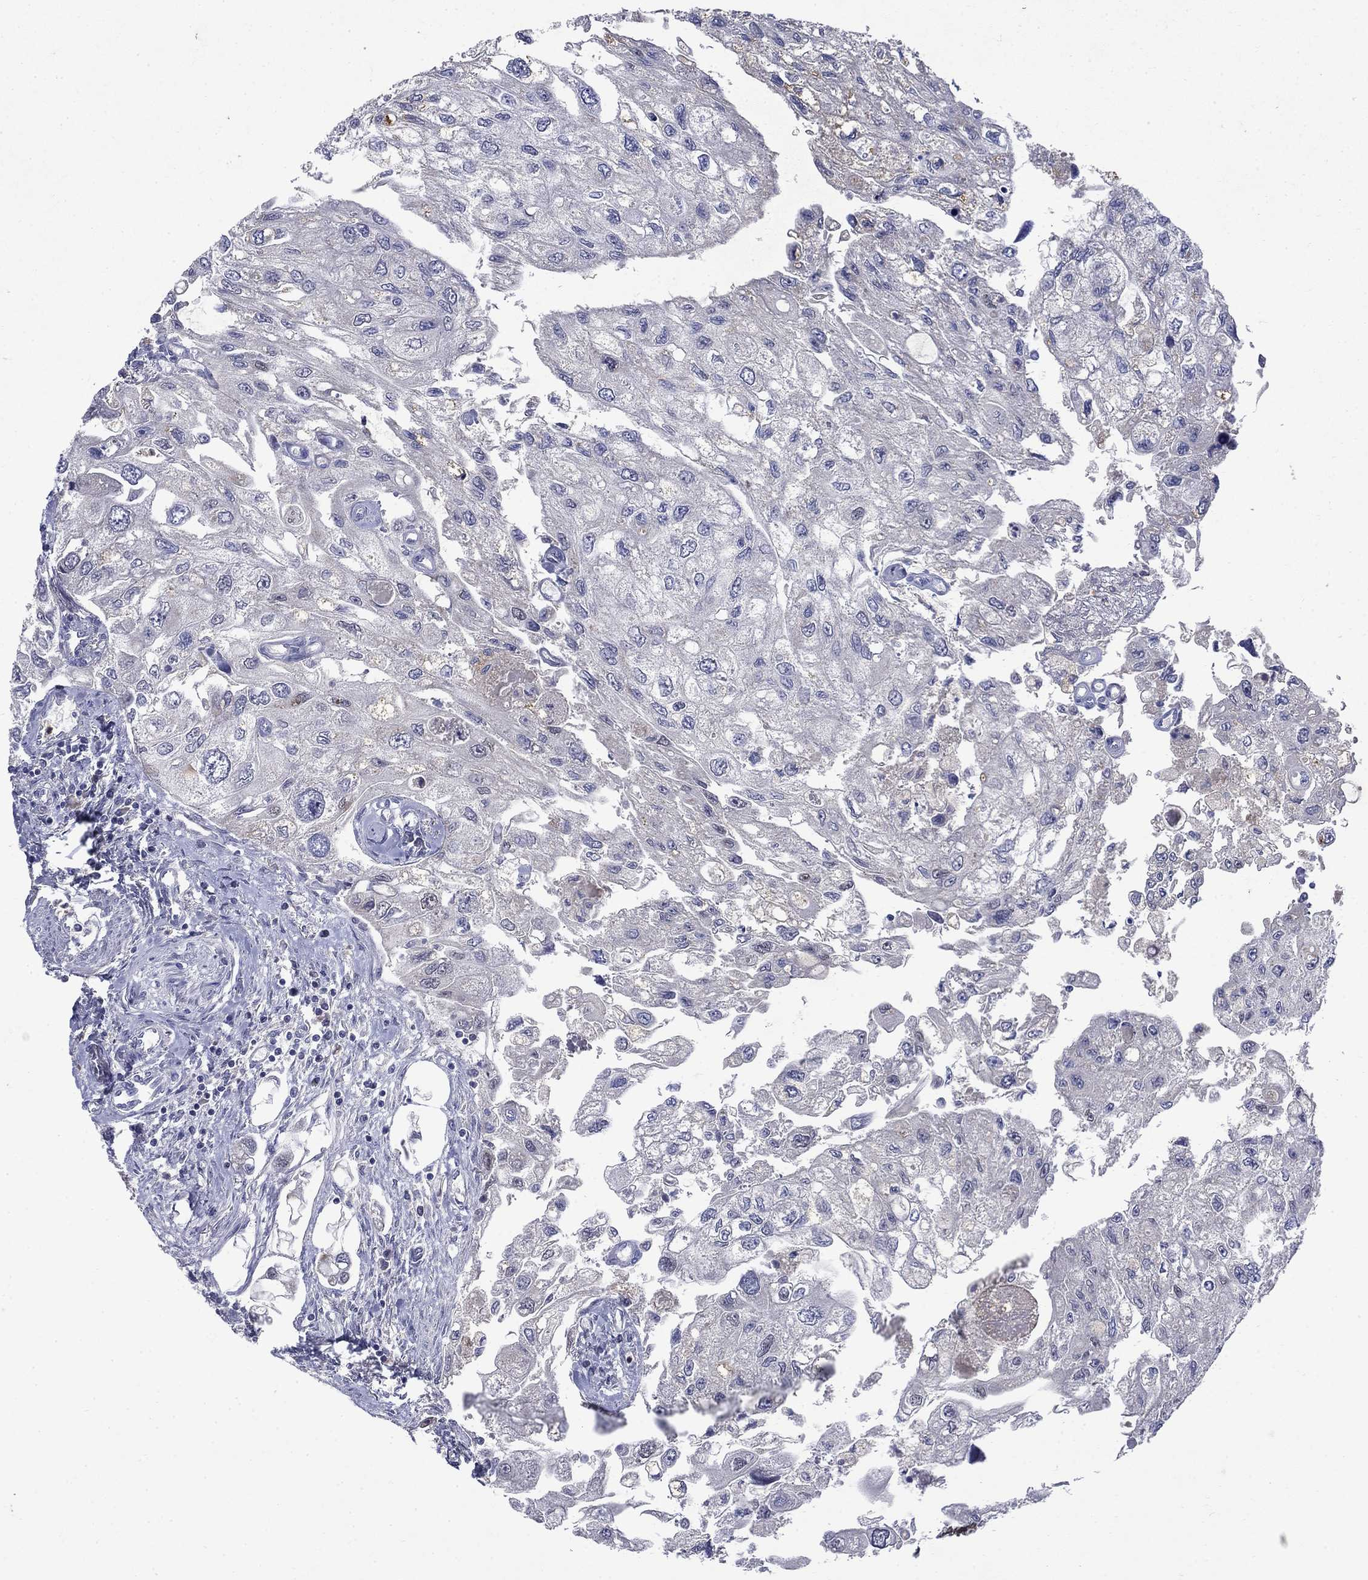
{"staining": {"intensity": "negative", "quantity": "none", "location": "none"}, "tissue": "urothelial cancer", "cell_type": "Tumor cells", "image_type": "cancer", "snomed": [{"axis": "morphology", "description": "Urothelial carcinoma, High grade"}, {"axis": "topography", "description": "Urinary bladder"}], "caption": "This is a micrograph of IHC staining of urothelial cancer, which shows no staining in tumor cells. (IHC, brightfield microscopy, high magnification).", "gene": "STAB2", "patient": {"sex": "male", "age": 59}}